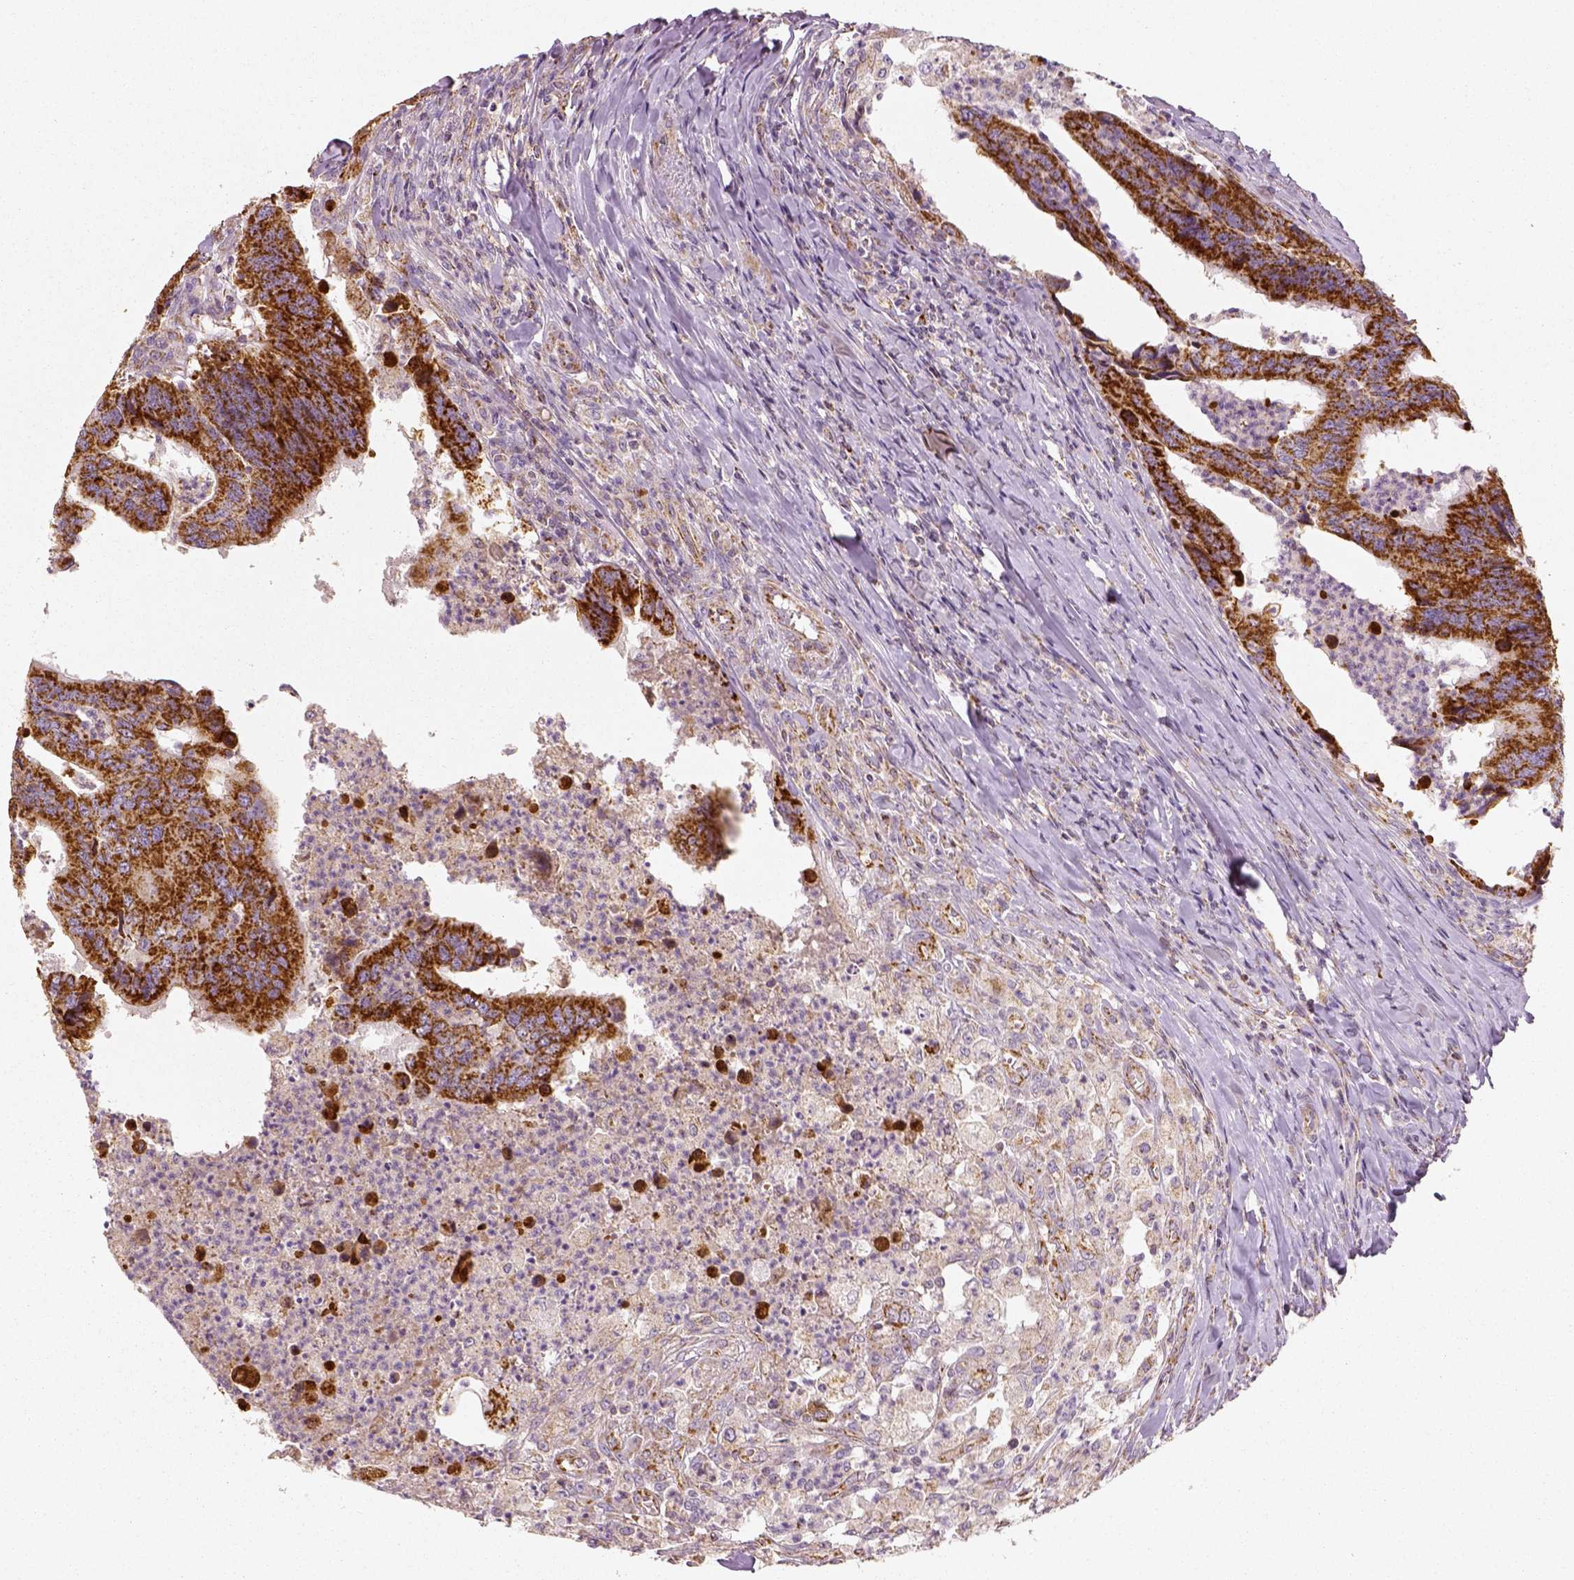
{"staining": {"intensity": "strong", "quantity": ">75%", "location": "cytoplasmic/membranous"}, "tissue": "colorectal cancer", "cell_type": "Tumor cells", "image_type": "cancer", "snomed": [{"axis": "morphology", "description": "Adenocarcinoma, NOS"}, {"axis": "topography", "description": "Colon"}], "caption": "Tumor cells demonstrate strong cytoplasmic/membranous positivity in approximately >75% of cells in colorectal cancer. The staining was performed using DAB, with brown indicating positive protein expression. Nuclei are stained blue with hematoxylin.", "gene": "PGAM5", "patient": {"sex": "female", "age": 67}}